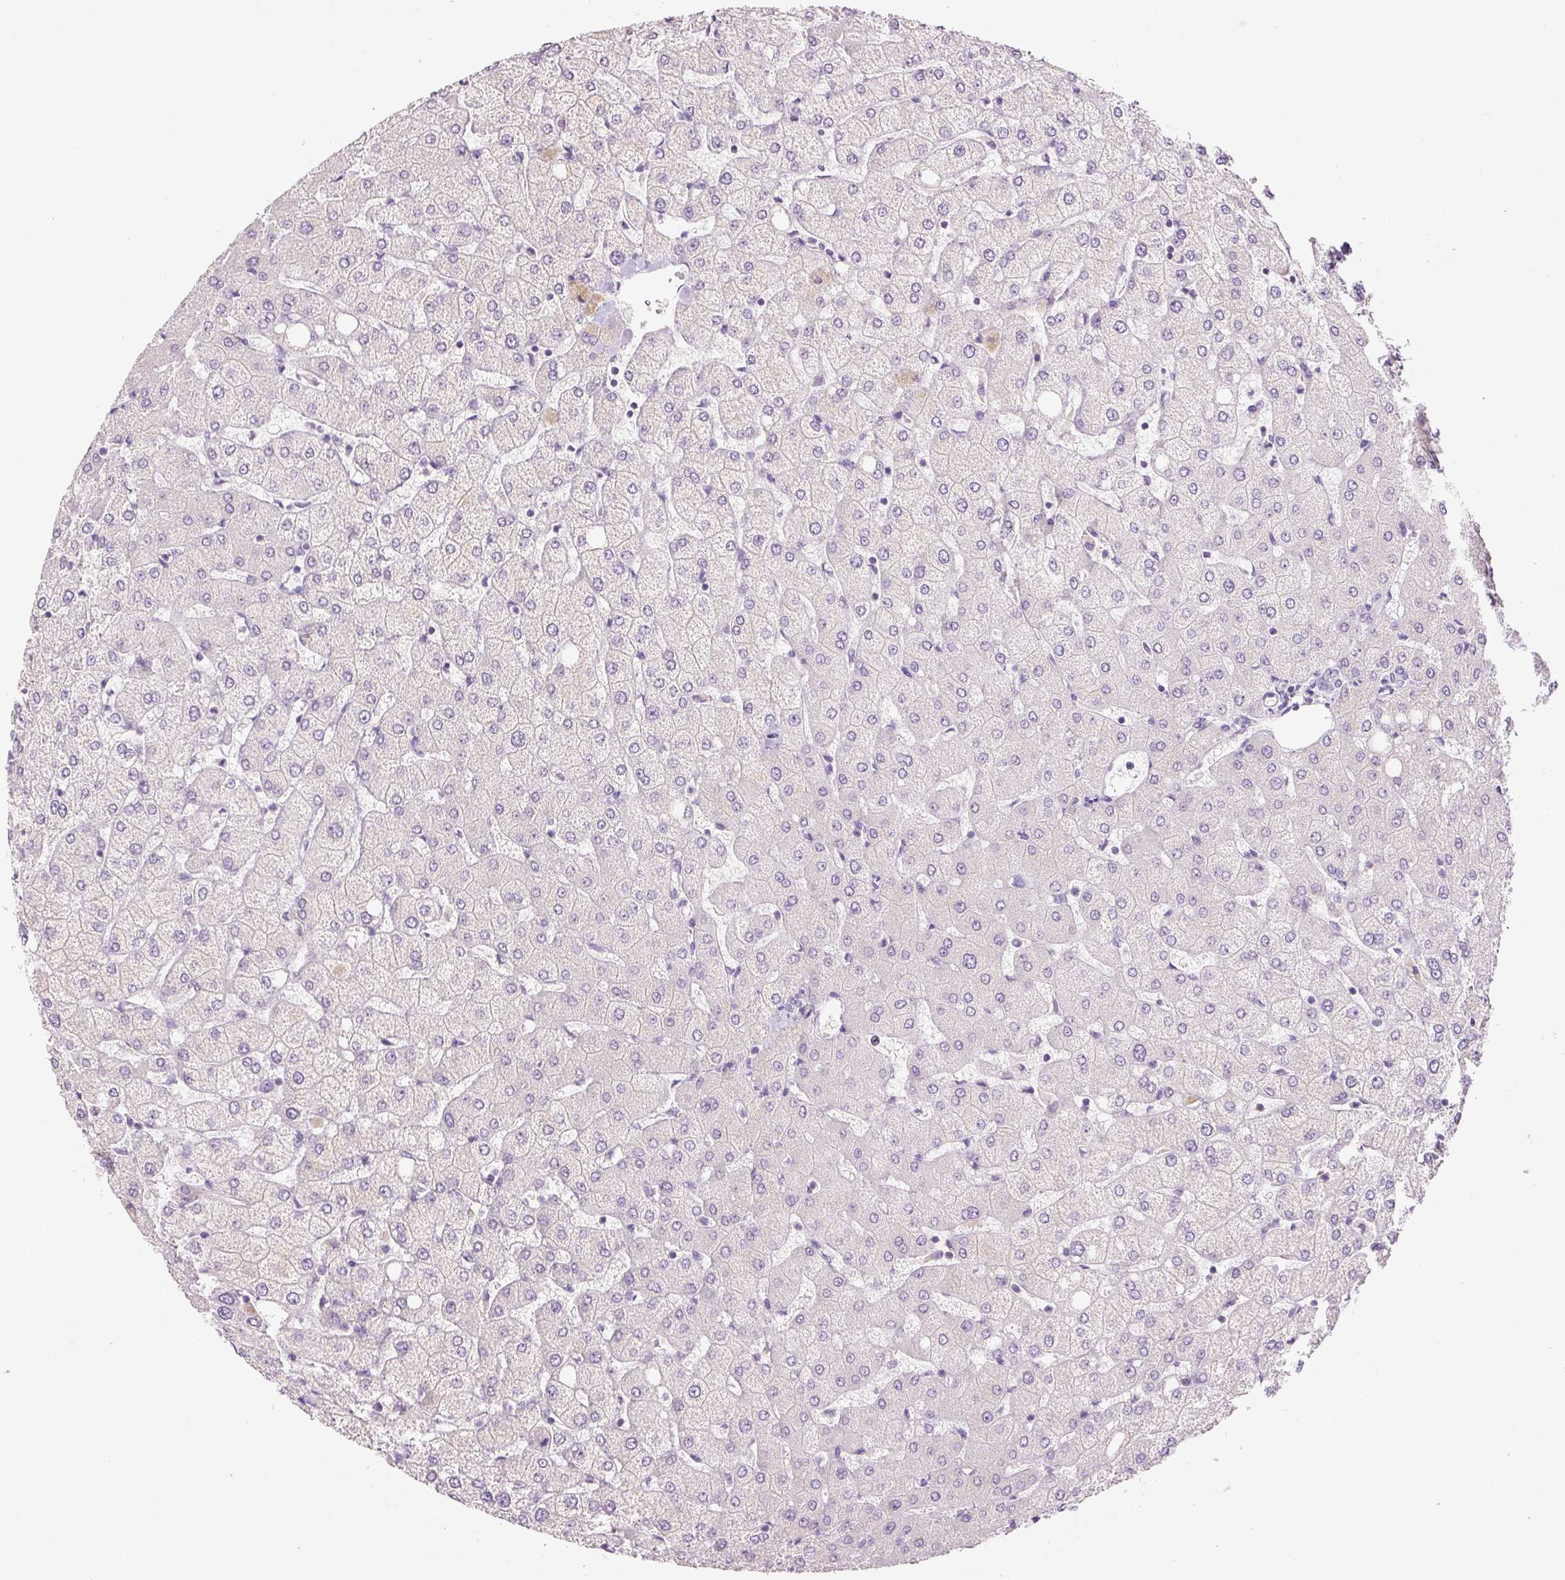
{"staining": {"intensity": "negative", "quantity": "none", "location": "none"}, "tissue": "liver", "cell_type": "Cholangiocytes", "image_type": "normal", "snomed": [{"axis": "morphology", "description": "Normal tissue, NOS"}, {"axis": "topography", "description": "Liver"}], "caption": "Micrograph shows no significant protein expression in cholangiocytes of normal liver. Brightfield microscopy of immunohistochemistry stained with DAB (3,3'-diaminobenzidine) (brown) and hematoxylin (blue), captured at high magnification.", "gene": "HAX1", "patient": {"sex": "female", "age": 54}}